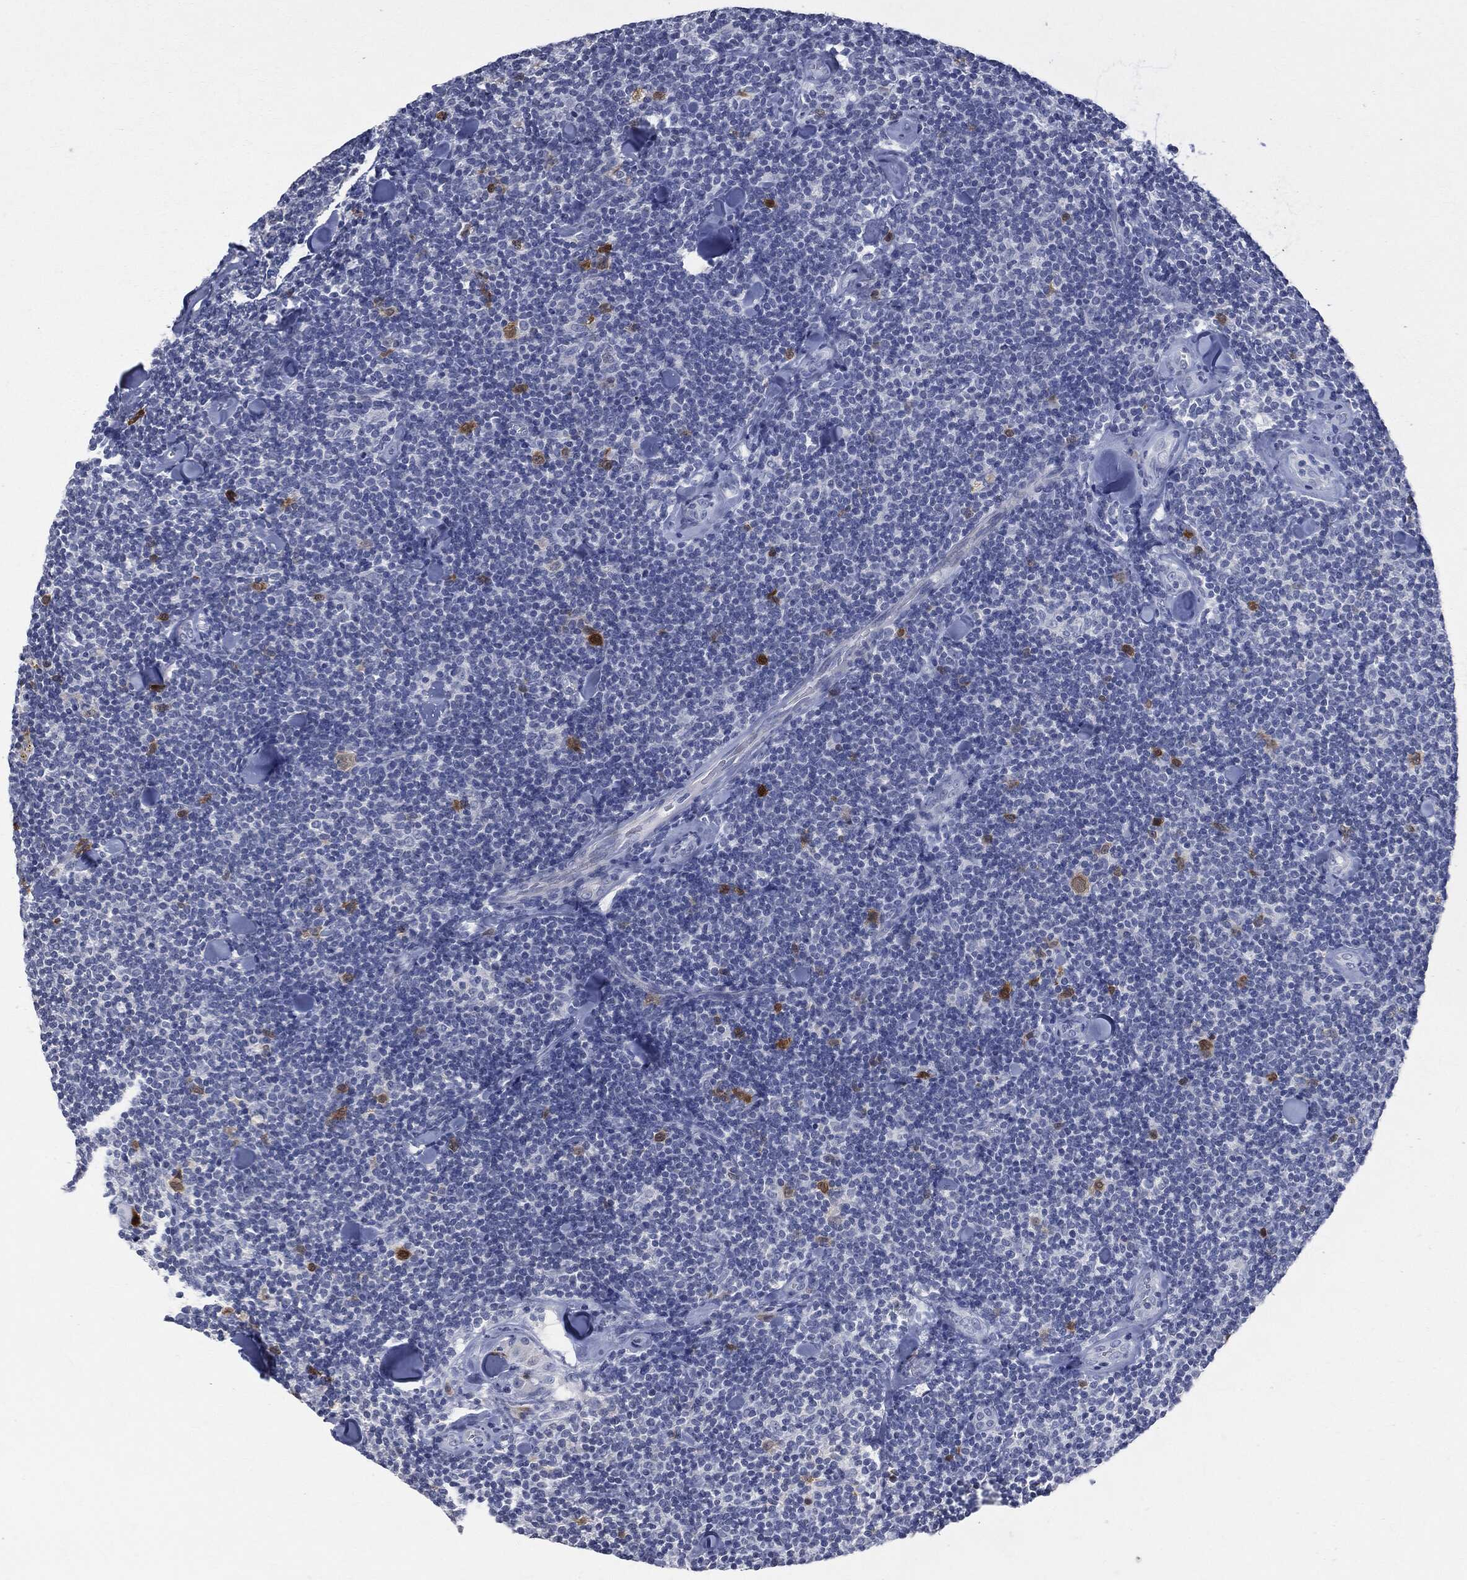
{"staining": {"intensity": "strong", "quantity": "<25%", "location": "cytoplasmic/membranous"}, "tissue": "lymphoma", "cell_type": "Tumor cells", "image_type": "cancer", "snomed": [{"axis": "morphology", "description": "Malignant lymphoma, non-Hodgkin's type, Low grade"}, {"axis": "topography", "description": "Lymph node"}], "caption": "The immunohistochemical stain shows strong cytoplasmic/membranous staining in tumor cells of malignant lymphoma, non-Hodgkin's type (low-grade) tissue.", "gene": "UBE2C", "patient": {"sex": "female", "age": 56}}